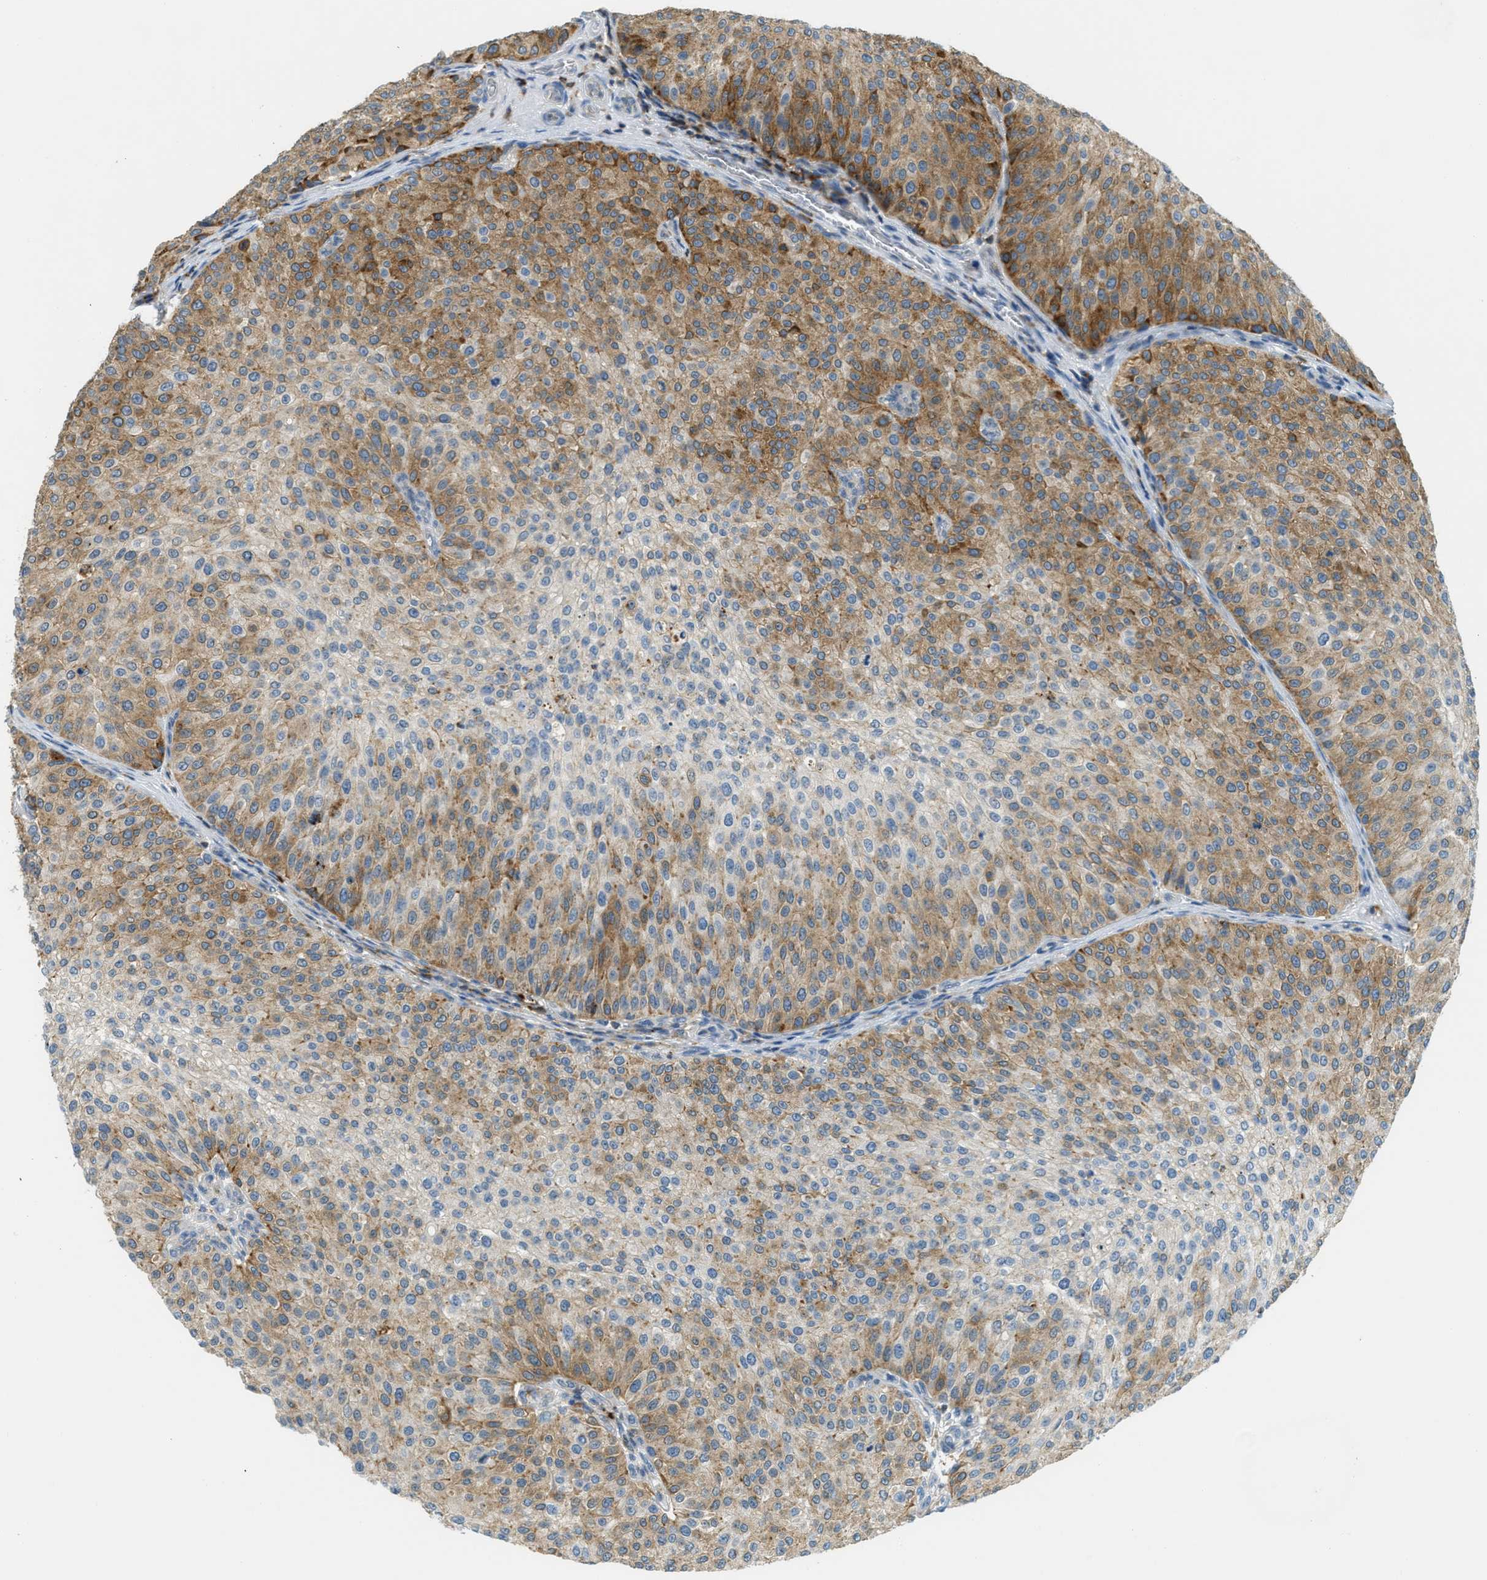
{"staining": {"intensity": "moderate", "quantity": "25%-75%", "location": "cytoplasmic/membranous"}, "tissue": "urothelial cancer", "cell_type": "Tumor cells", "image_type": "cancer", "snomed": [{"axis": "morphology", "description": "Urothelial carcinoma, Low grade"}, {"axis": "topography", "description": "Smooth muscle"}, {"axis": "topography", "description": "Urinary bladder"}], "caption": "Urothelial cancer stained with immunohistochemistry (IHC) shows moderate cytoplasmic/membranous positivity in approximately 25%-75% of tumor cells.", "gene": "PLBD2", "patient": {"sex": "male", "age": 60}}